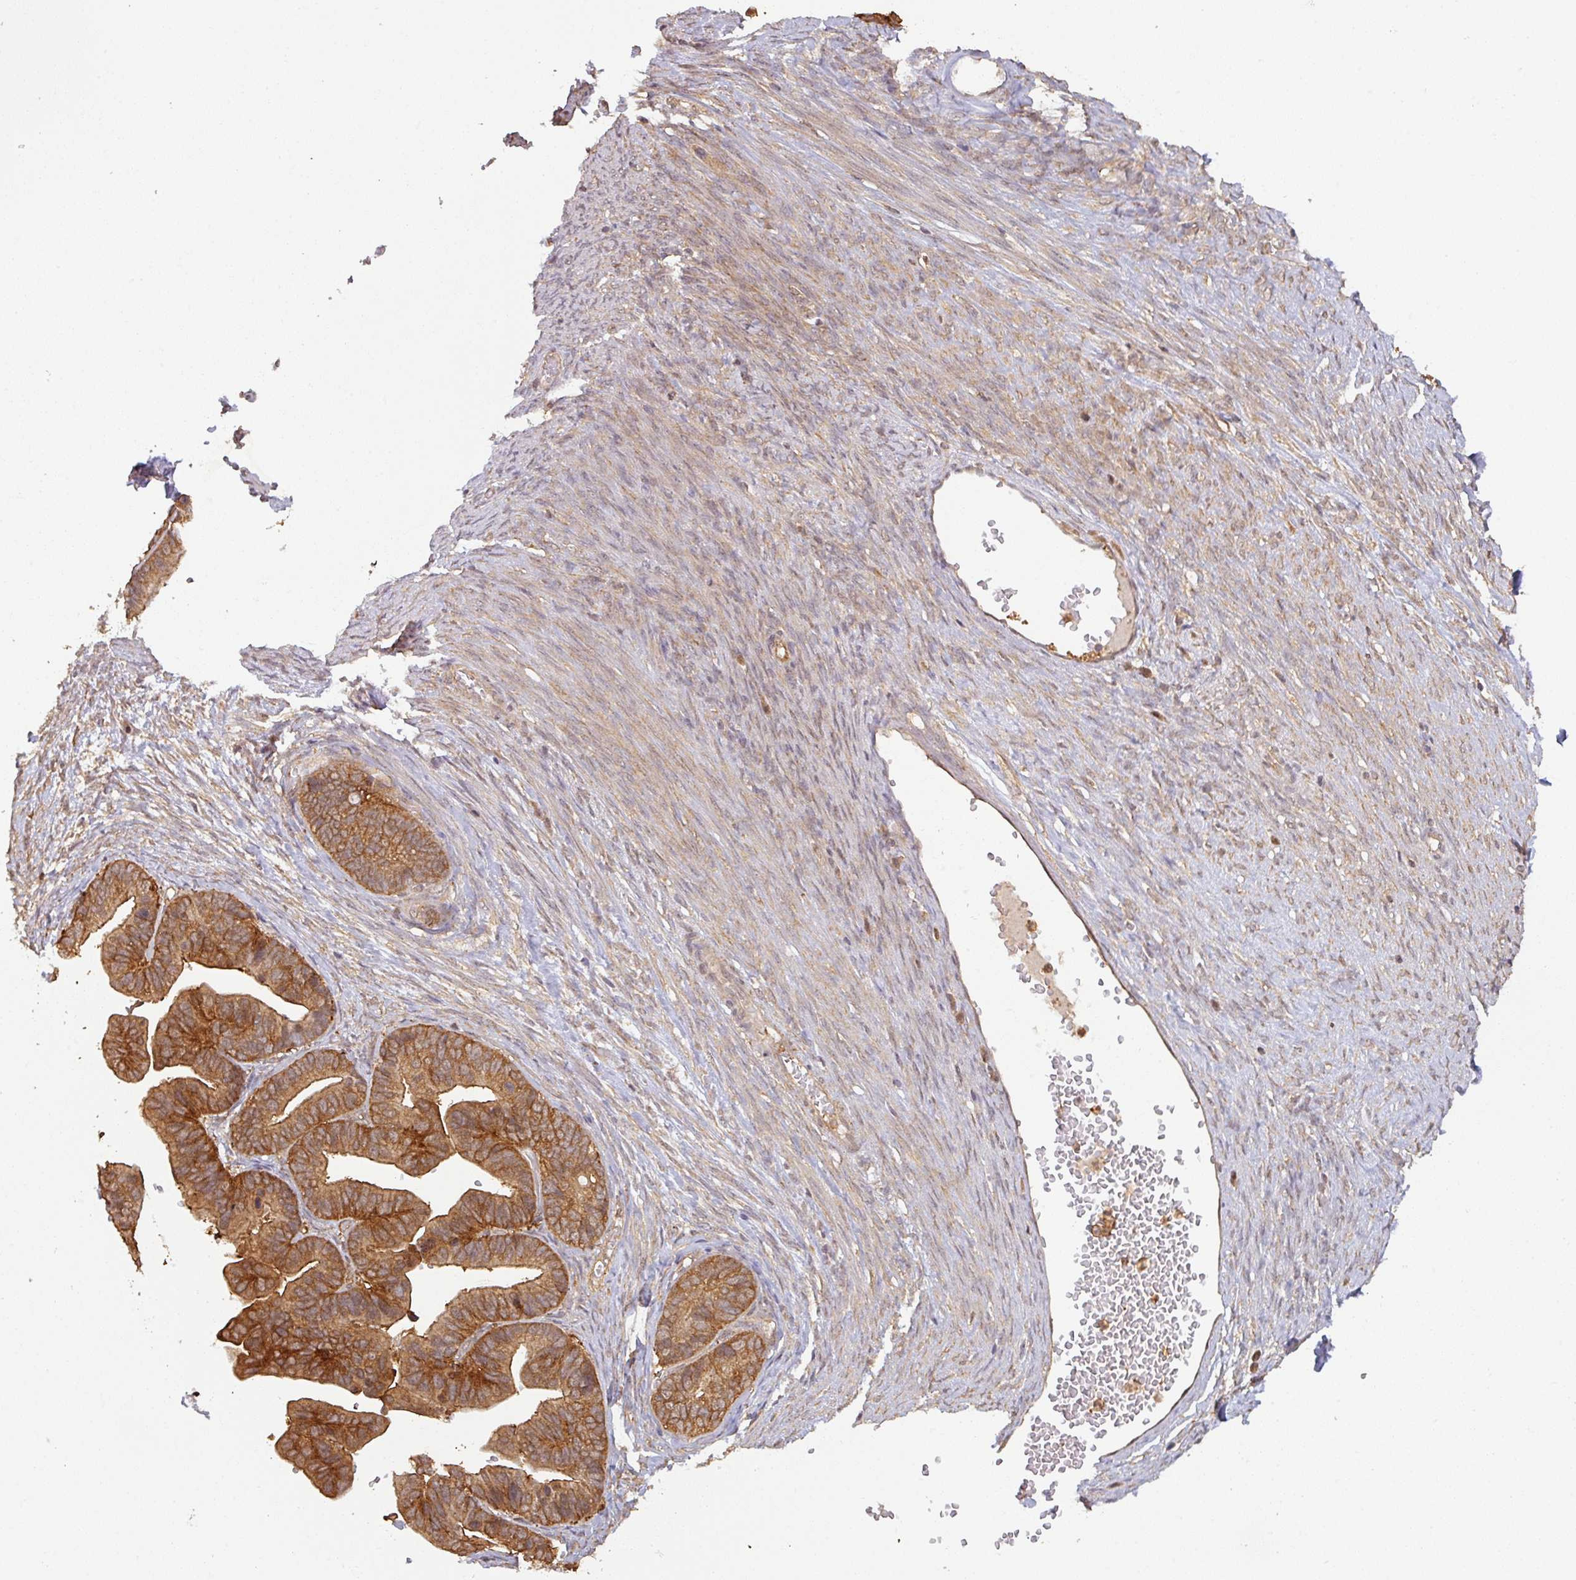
{"staining": {"intensity": "strong", "quantity": ">75%", "location": "cytoplasmic/membranous"}, "tissue": "ovarian cancer", "cell_type": "Tumor cells", "image_type": "cancer", "snomed": [{"axis": "morphology", "description": "Cystadenocarcinoma, serous, NOS"}, {"axis": "topography", "description": "Ovary"}], "caption": "This image reveals immunohistochemistry (IHC) staining of ovarian cancer, with high strong cytoplasmic/membranous staining in approximately >75% of tumor cells.", "gene": "ZNF322", "patient": {"sex": "female", "age": 56}}